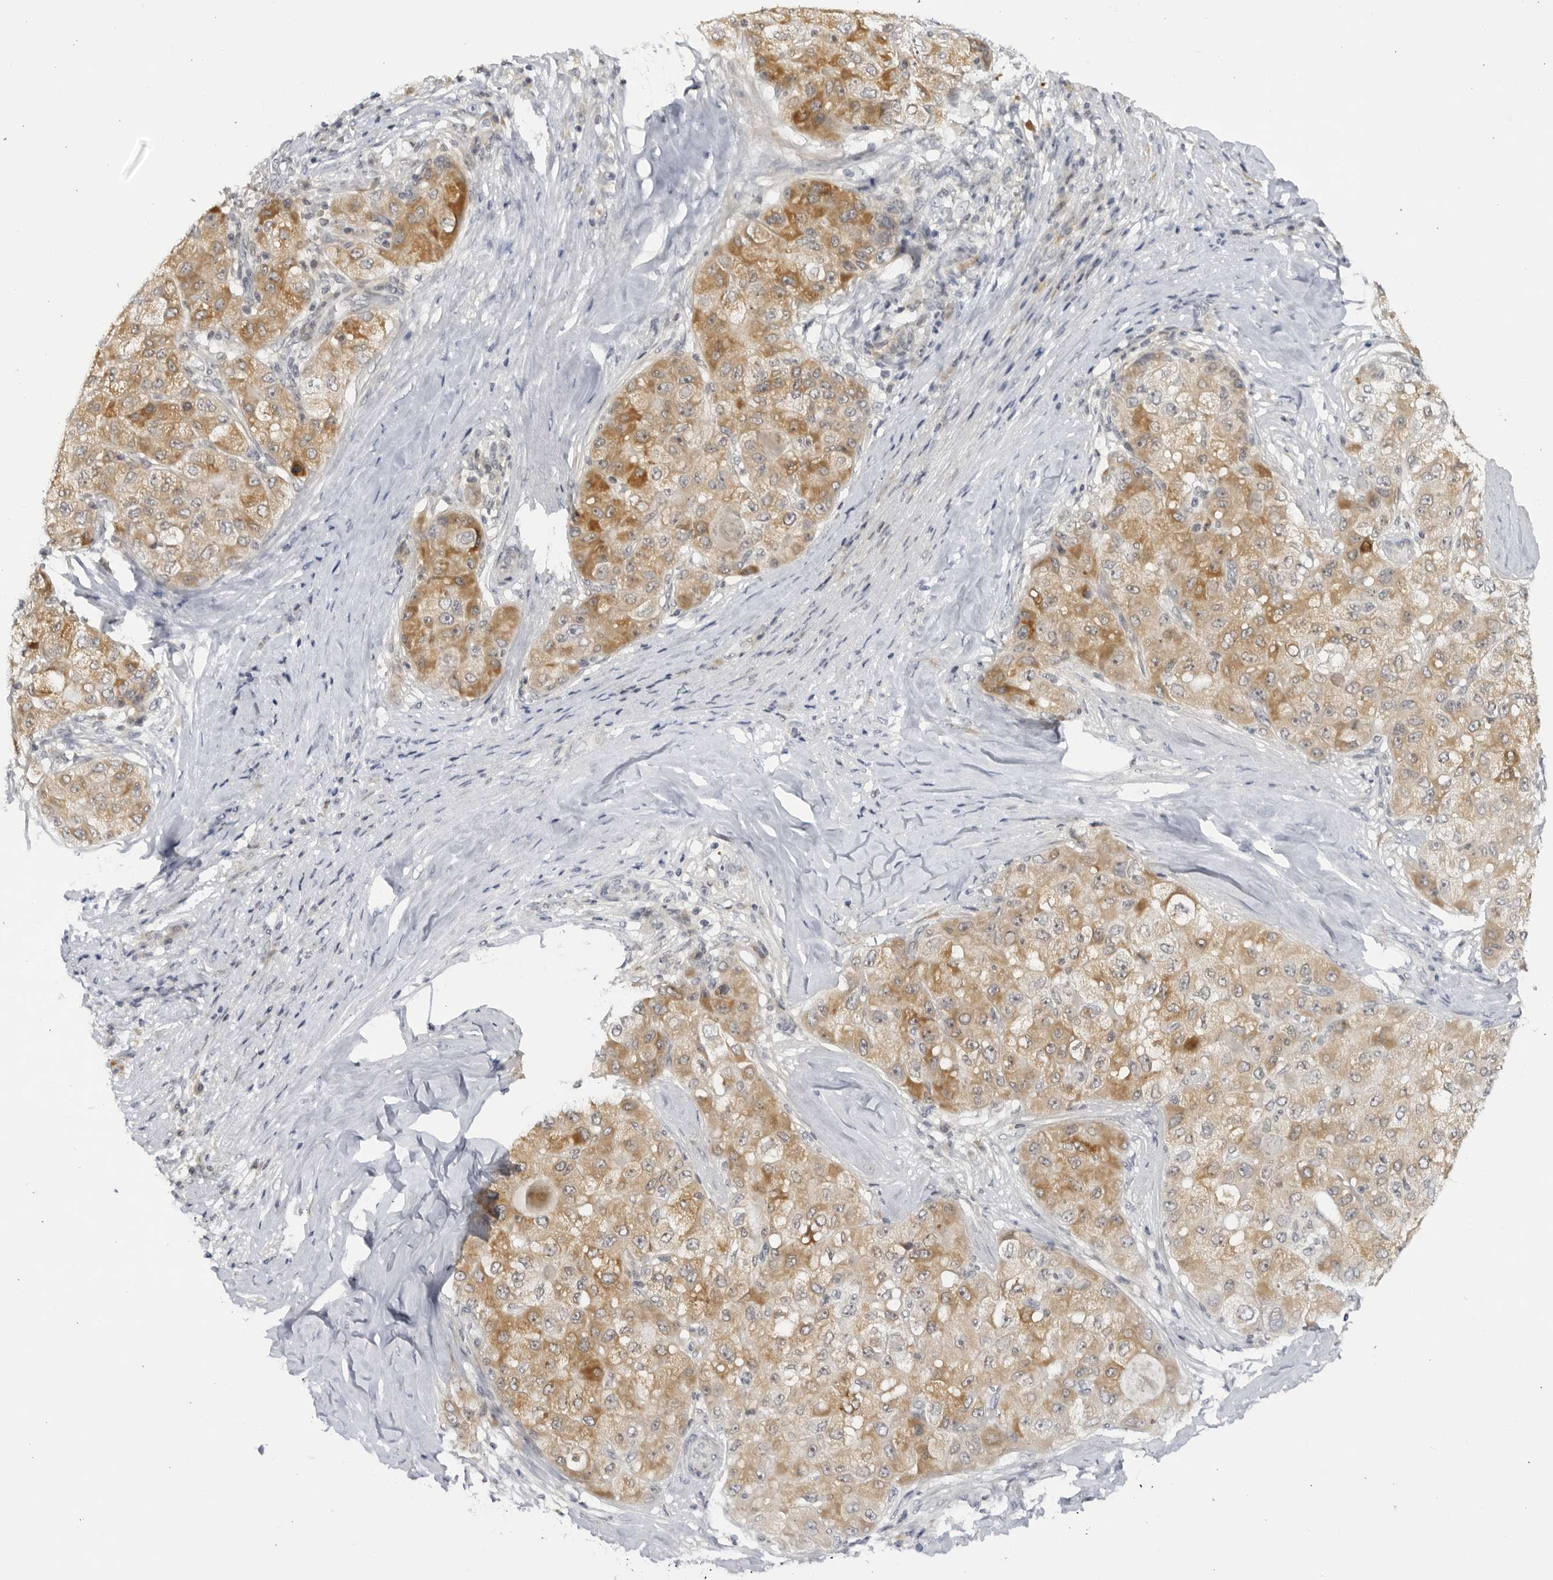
{"staining": {"intensity": "moderate", "quantity": ">75%", "location": "cytoplasmic/membranous"}, "tissue": "liver cancer", "cell_type": "Tumor cells", "image_type": "cancer", "snomed": [{"axis": "morphology", "description": "Carcinoma, Hepatocellular, NOS"}, {"axis": "topography", "description": "Liver"}], "caption": "Immunohistochemistry photomicrograph of human liver cancer (hepatocellular carcinoma) stained for a protein (brown), which displays medium levels of moderate cytoplasmic/membranous positivity in about >75% of tumor cells.", "gene": "CNBD1", "patient": {"sex": "male", "age": 80}}